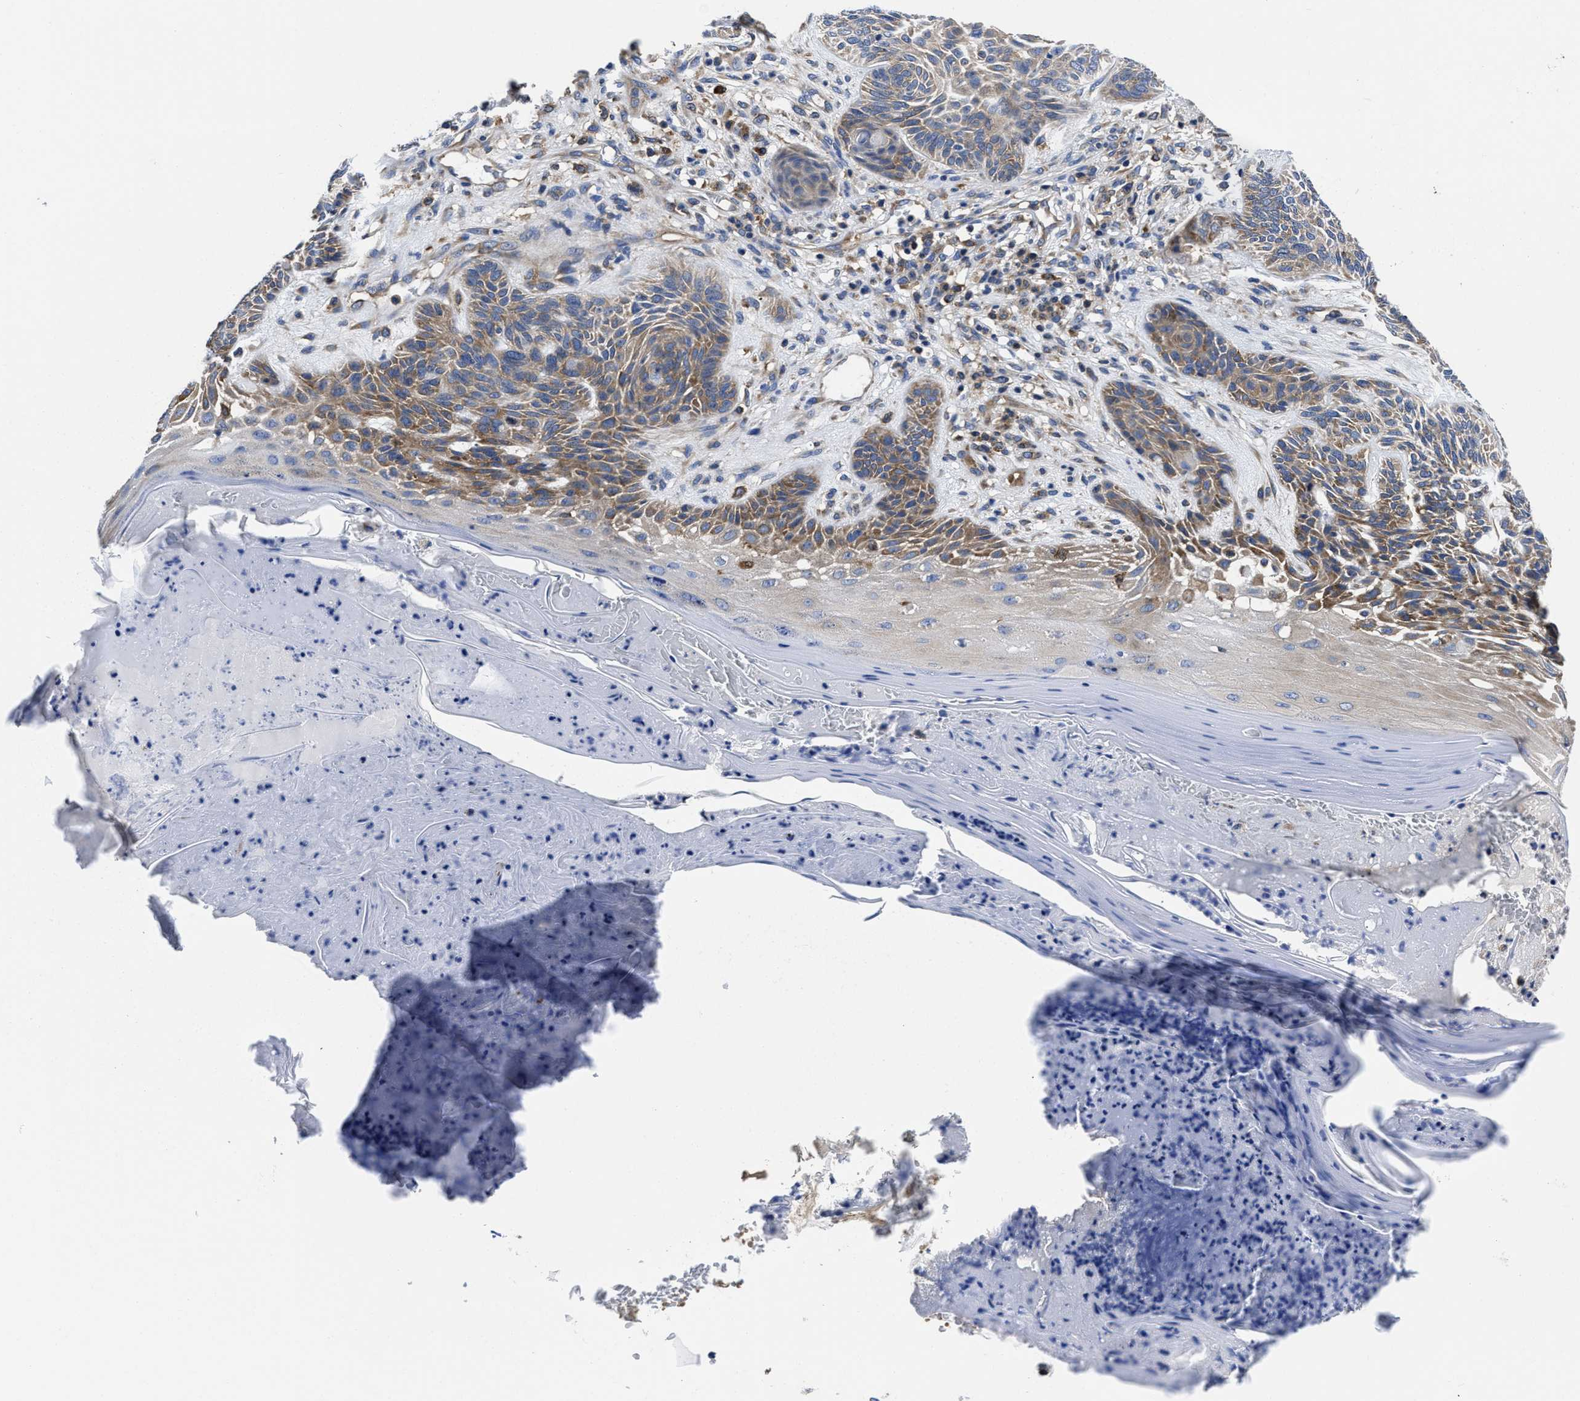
{"staining": {"intensity": "moderate", "quantity": "<25%", "location": "cytoplasmic/membranous"}, "tissue": "skin cancer", "cell_type": "Tumor cells", "image_type": "cancer", "snomed": [{"axis": "morphology", "description": "Basal cell carcinoma"}, {"axis": "topography", "description": "Skin"}], "caption": "An IHC photomicrograph of tumor tissue is shown. Protein staining in brown labels moderate cytoplasmic/membranous positivity in skin cancer (basal cell carcinoma) within tumor cells. Nuclei are stained in blue.", "gene": "YARS1", "patient": {"sex": "male", "age": 55}}